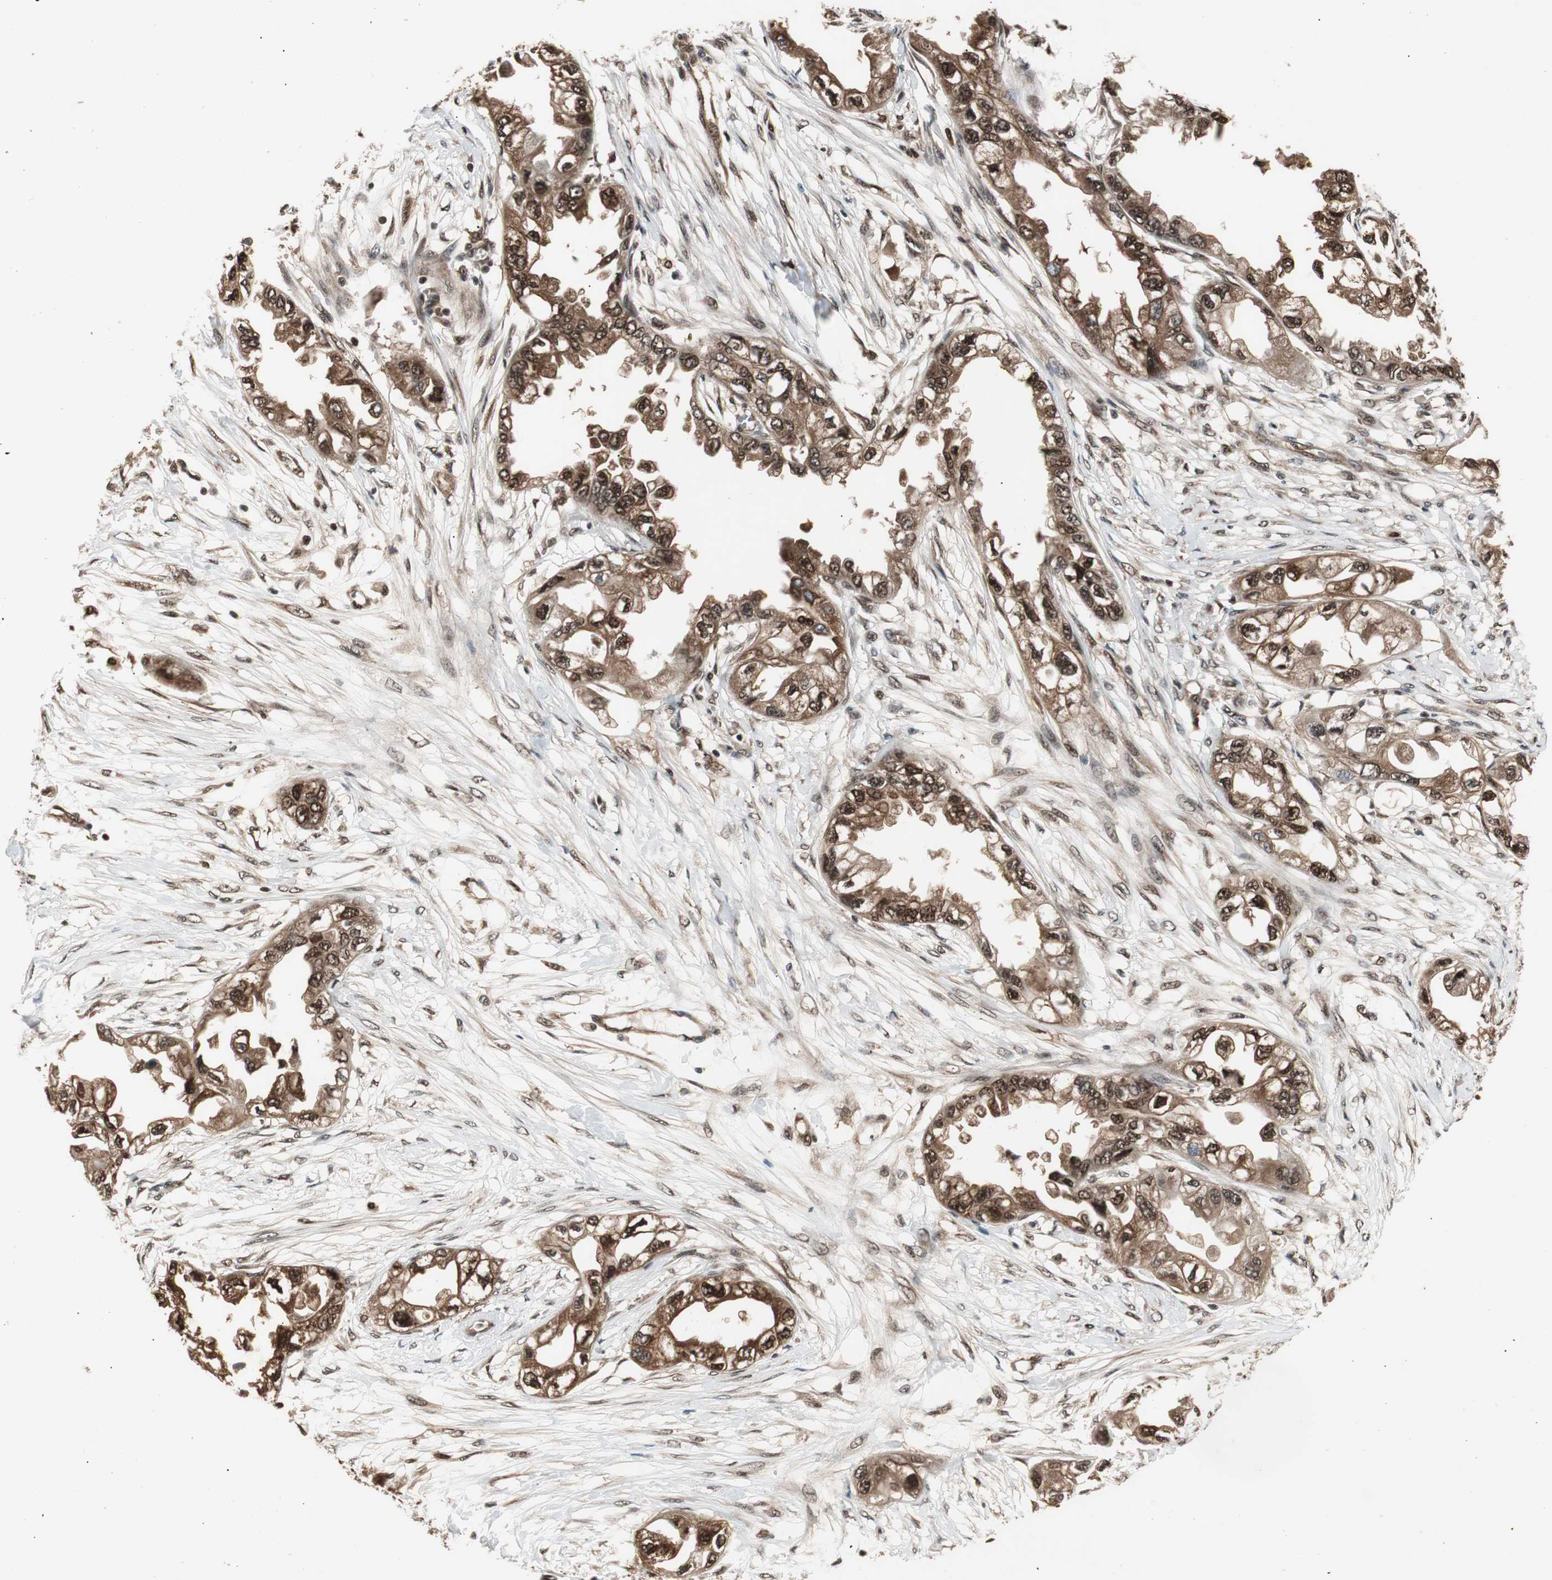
{"staining": {"intensity": "strong", "quantity": ">75%", "location": "cytoplasmic/membranous,nuclear"}, "tissue": "endometrial cancer", "cell_type": "Tumor cells", "image_type": "cancer", "snomed": [{"axis": "morphology", "description": "Adenocarcinoma, NOS"}, {"axis": "topography", "description": "Endometrium"}], "caption": "Immunohistochemistry of endometrial adenocarcinoma exhibits high levels of strong cytoplasmic/membranous and nuclear staining in approximately >75% of tumor cells.", "gene": "ACLY", "patient": {"sex": "female", "age": 67}}